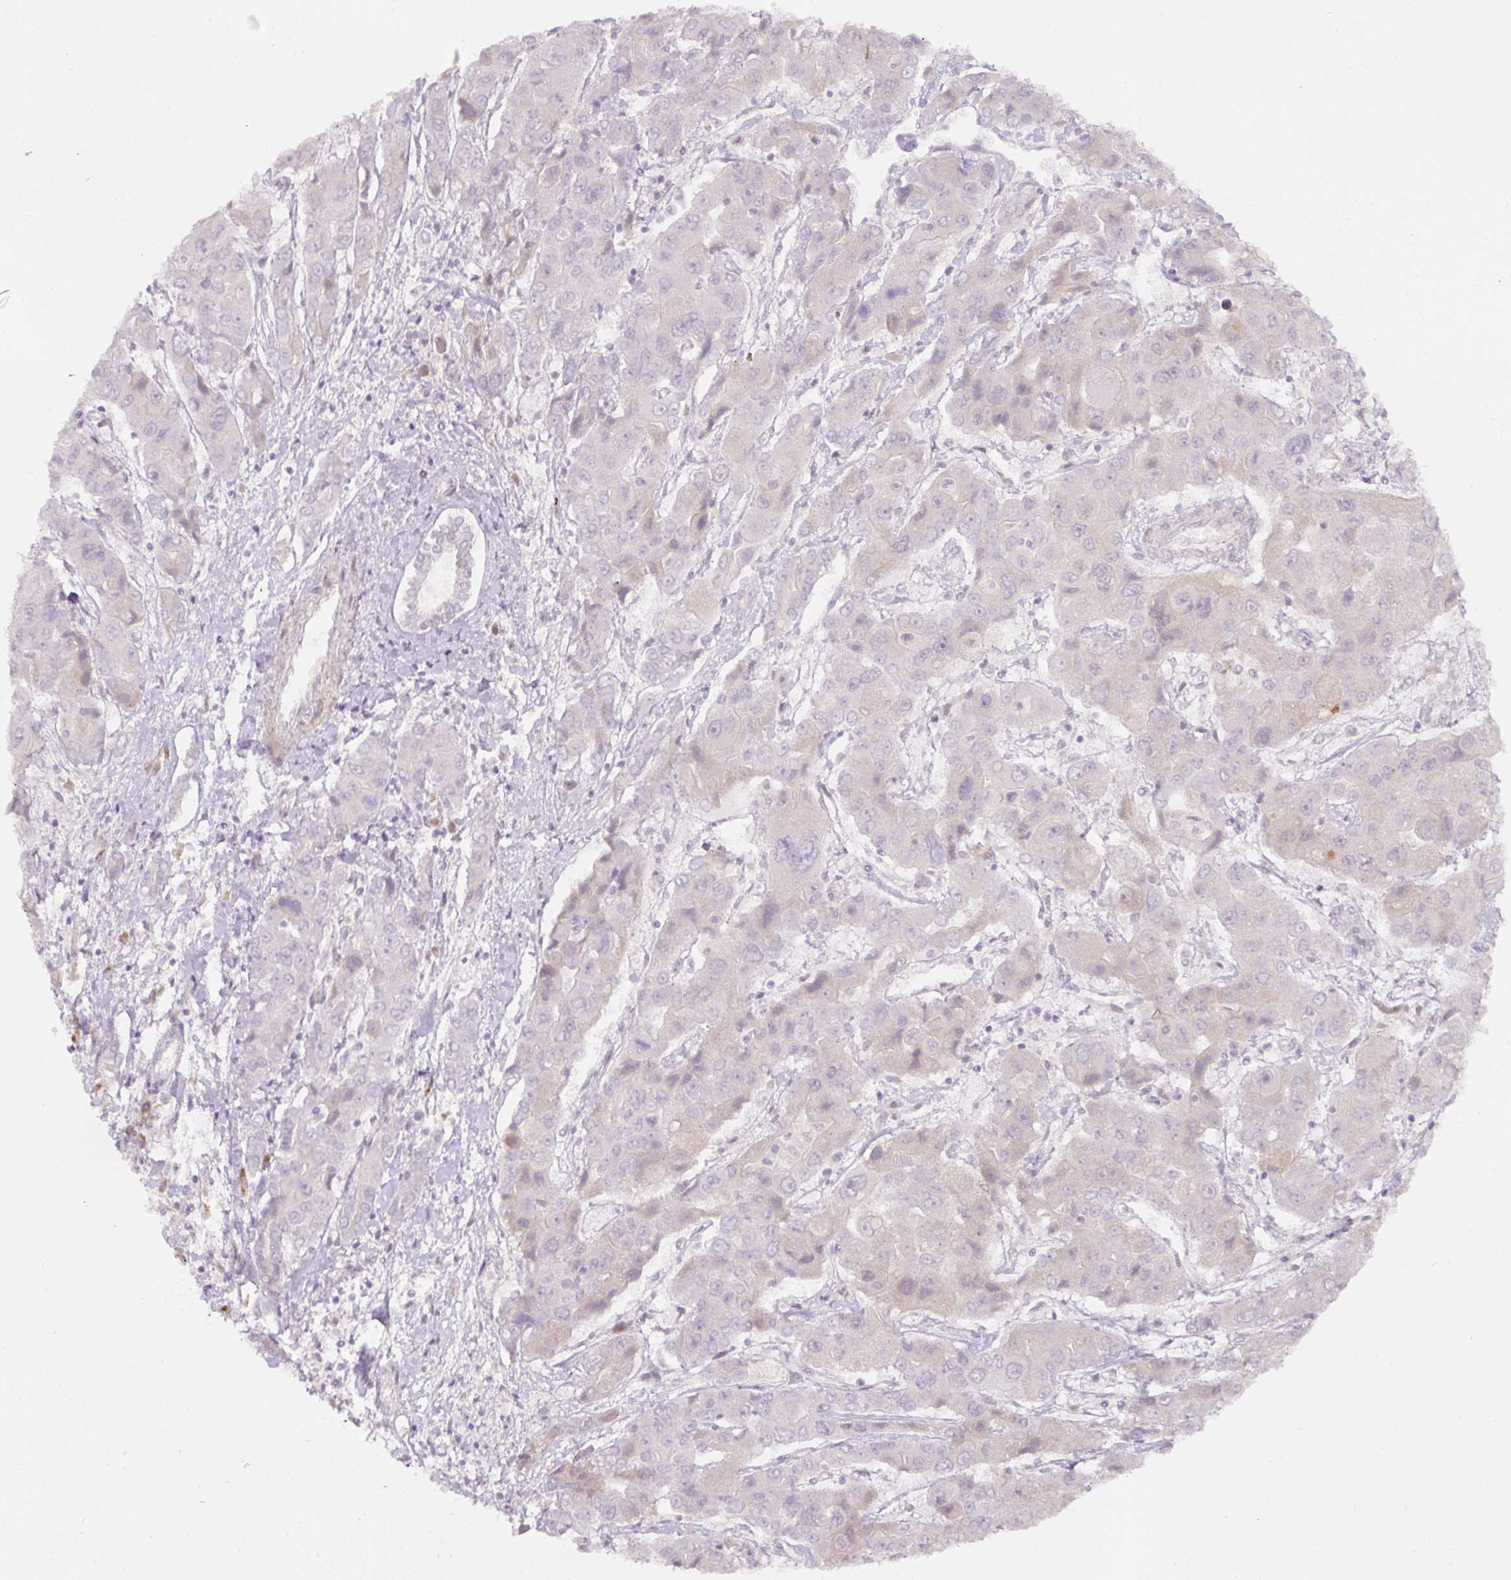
{"staining": {"intensity": "negative", "quantity": "none", "location": "none"}, "tissue": "liver cancer", "cell_type": "Tumor cells", "image_type": "cancer", "snomed": [{"axis": "morphology", "description": "Cholangiocarcinoma"}, {"axis": "topography", "description": "Liver"}], "caption": "Tumor cells are negative for brown protein staining in liver cancer.", "gene": "NBPF11", "patient": {"sex": "male", "age": 67}}